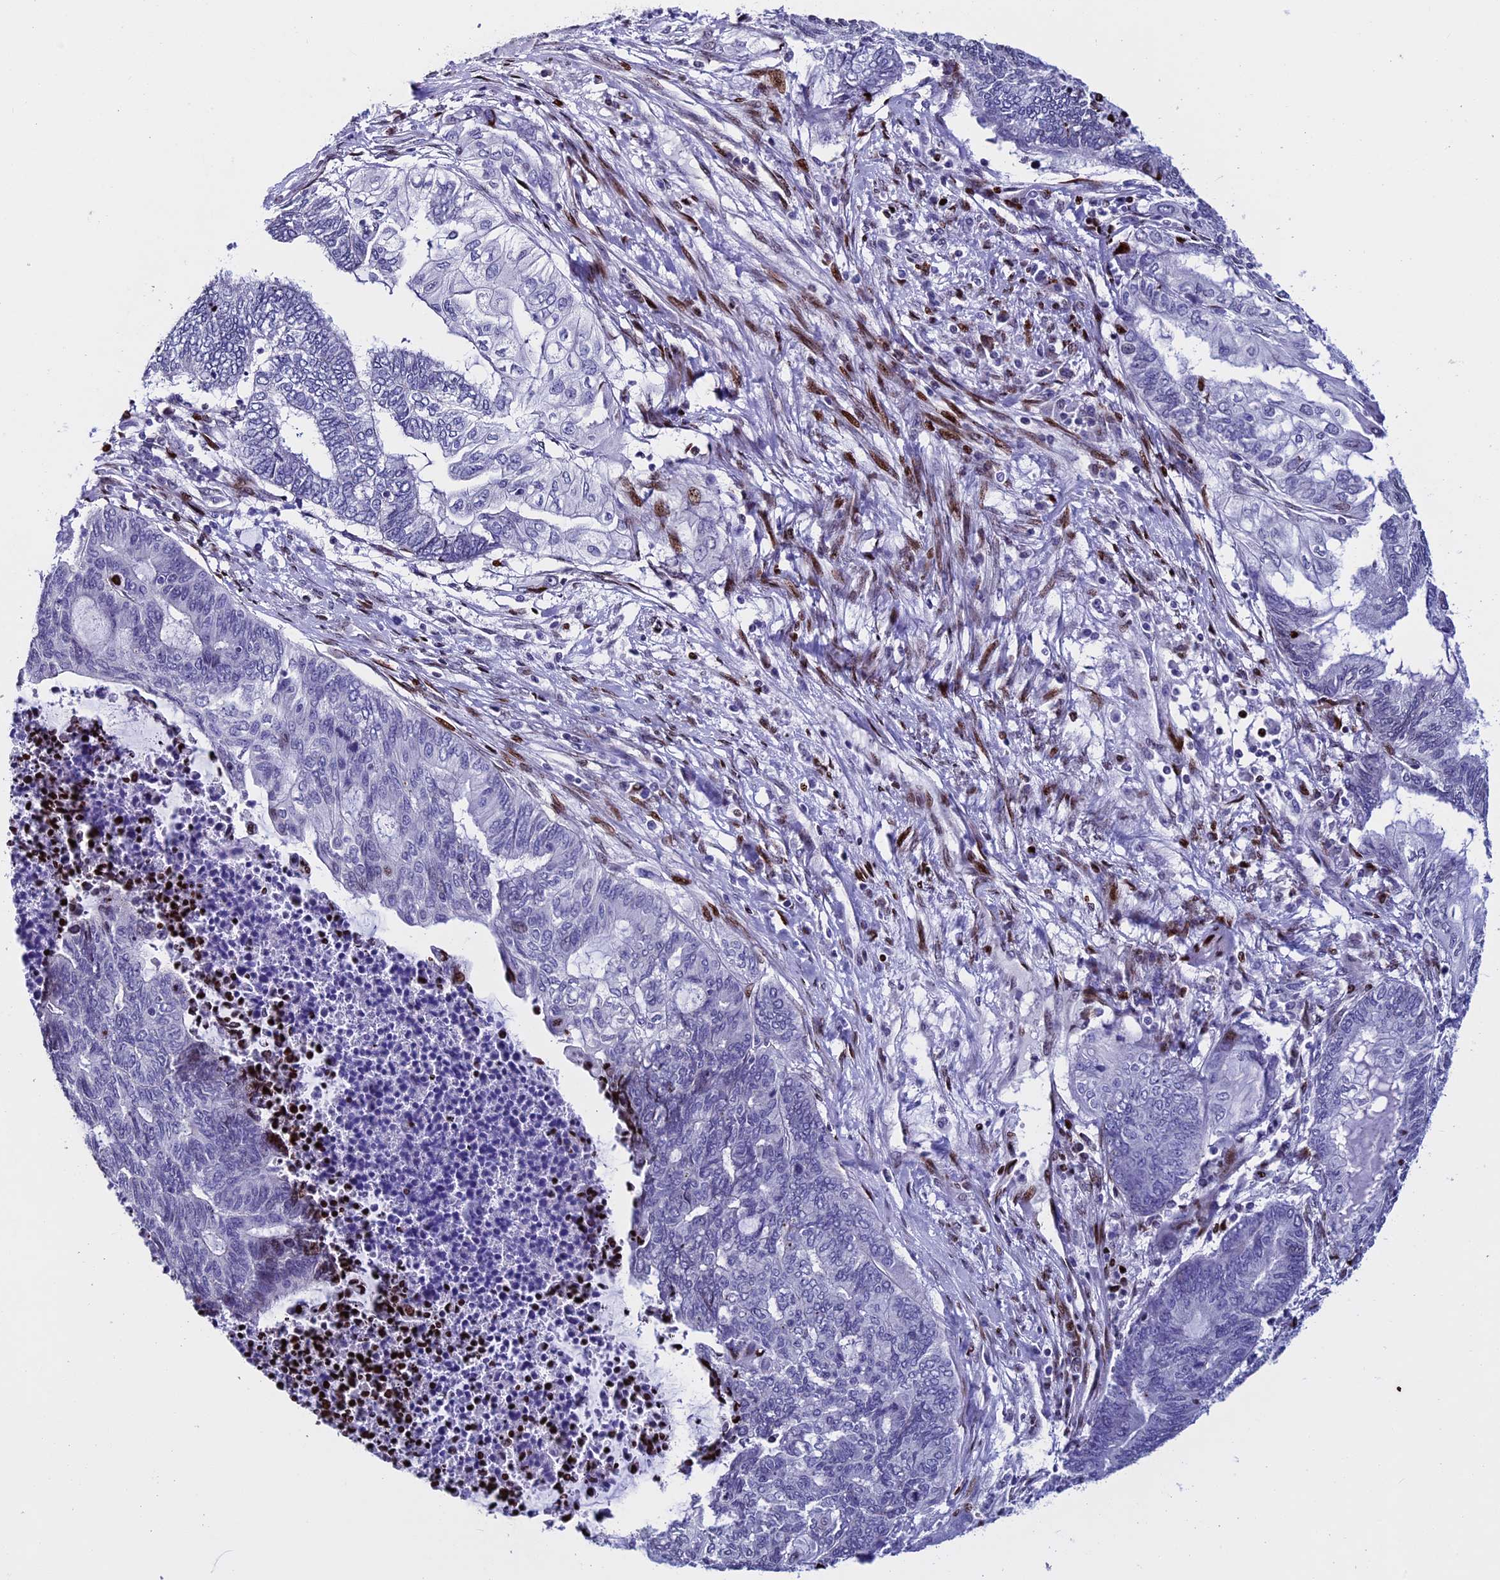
{"staining": {"intensity": "negative", "quantity": "none", "location": "none"}, "tissue": "endometrial cancer", "cell_type": "Tumor cells", "image_type": "cancer", "snomed": [{"axis": "morphology", "description": "Adenocarcinoma, NOS"}, {"axis": "topography", "description": "Uterus"}, {"axis": "topography", "description": "Endometrium"}], "caption": "Adenocarcinoma (endometrial) was stained to show a protein in brown. There is no significant positivity in tumor cells. (IHC, brightfield microscopy, high magnification).", "gene": "BTBD3", "patient": {"sex": "female", "age": 70}}